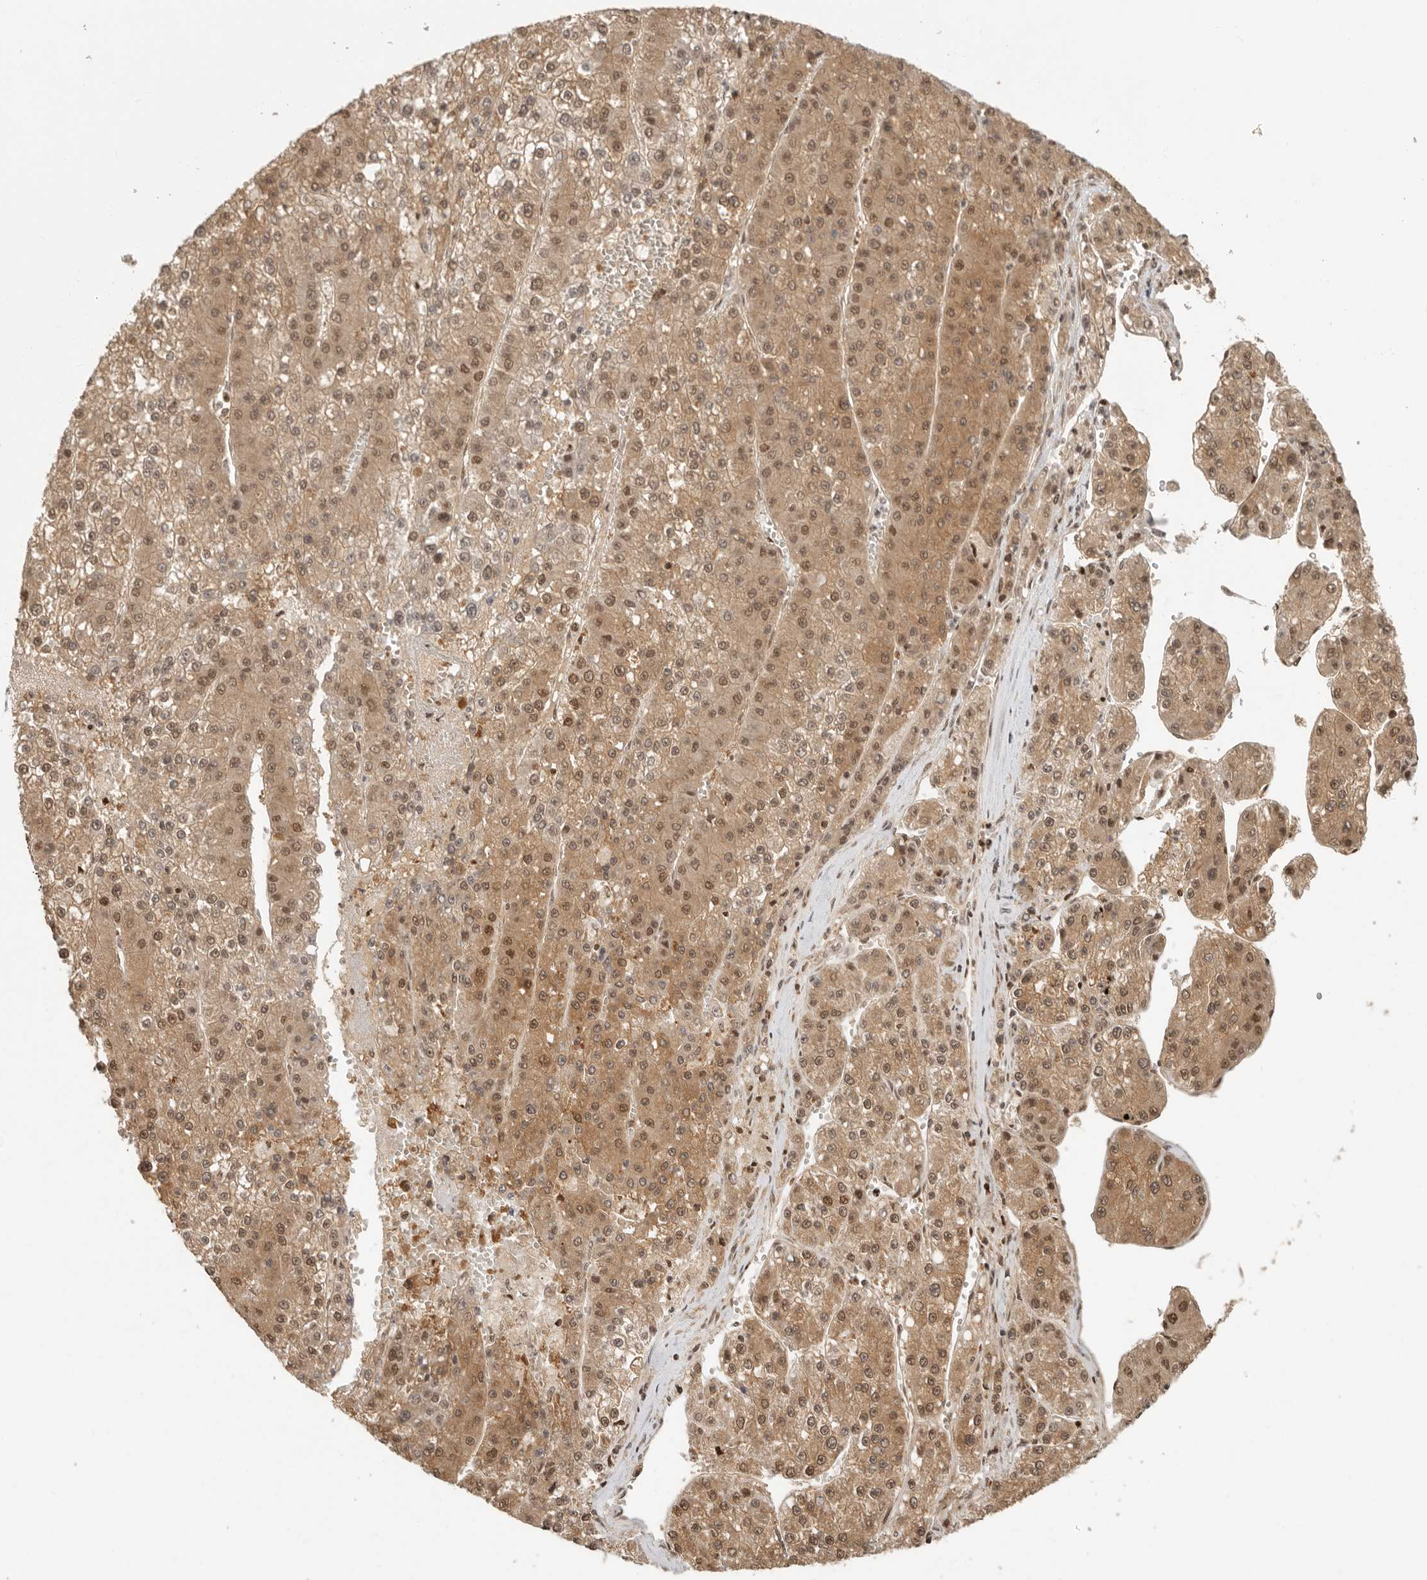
{"staining": {"intensity": "moderate", "quantity": ">75%", "location": "cytoplasmic/membranous,nuclear"}, "tissue": "liver cancer", "cell_type": "Tumor cells", "image_type": "cancer", "snomed": [{"axis": "morphology", "description": "Carcinoma, Hepatocellular, NOS"}, {"axis": "topography", "description": "Liver"}], "caption": "Protein expression analysis of liver hepatocellular carcinoma shows moderate cytoplasmic/membranous and nuclear staining in approximately >75% of tumor cells.", "gene": "PSMA5", "patient": {"sex": "female", "age": 73}}